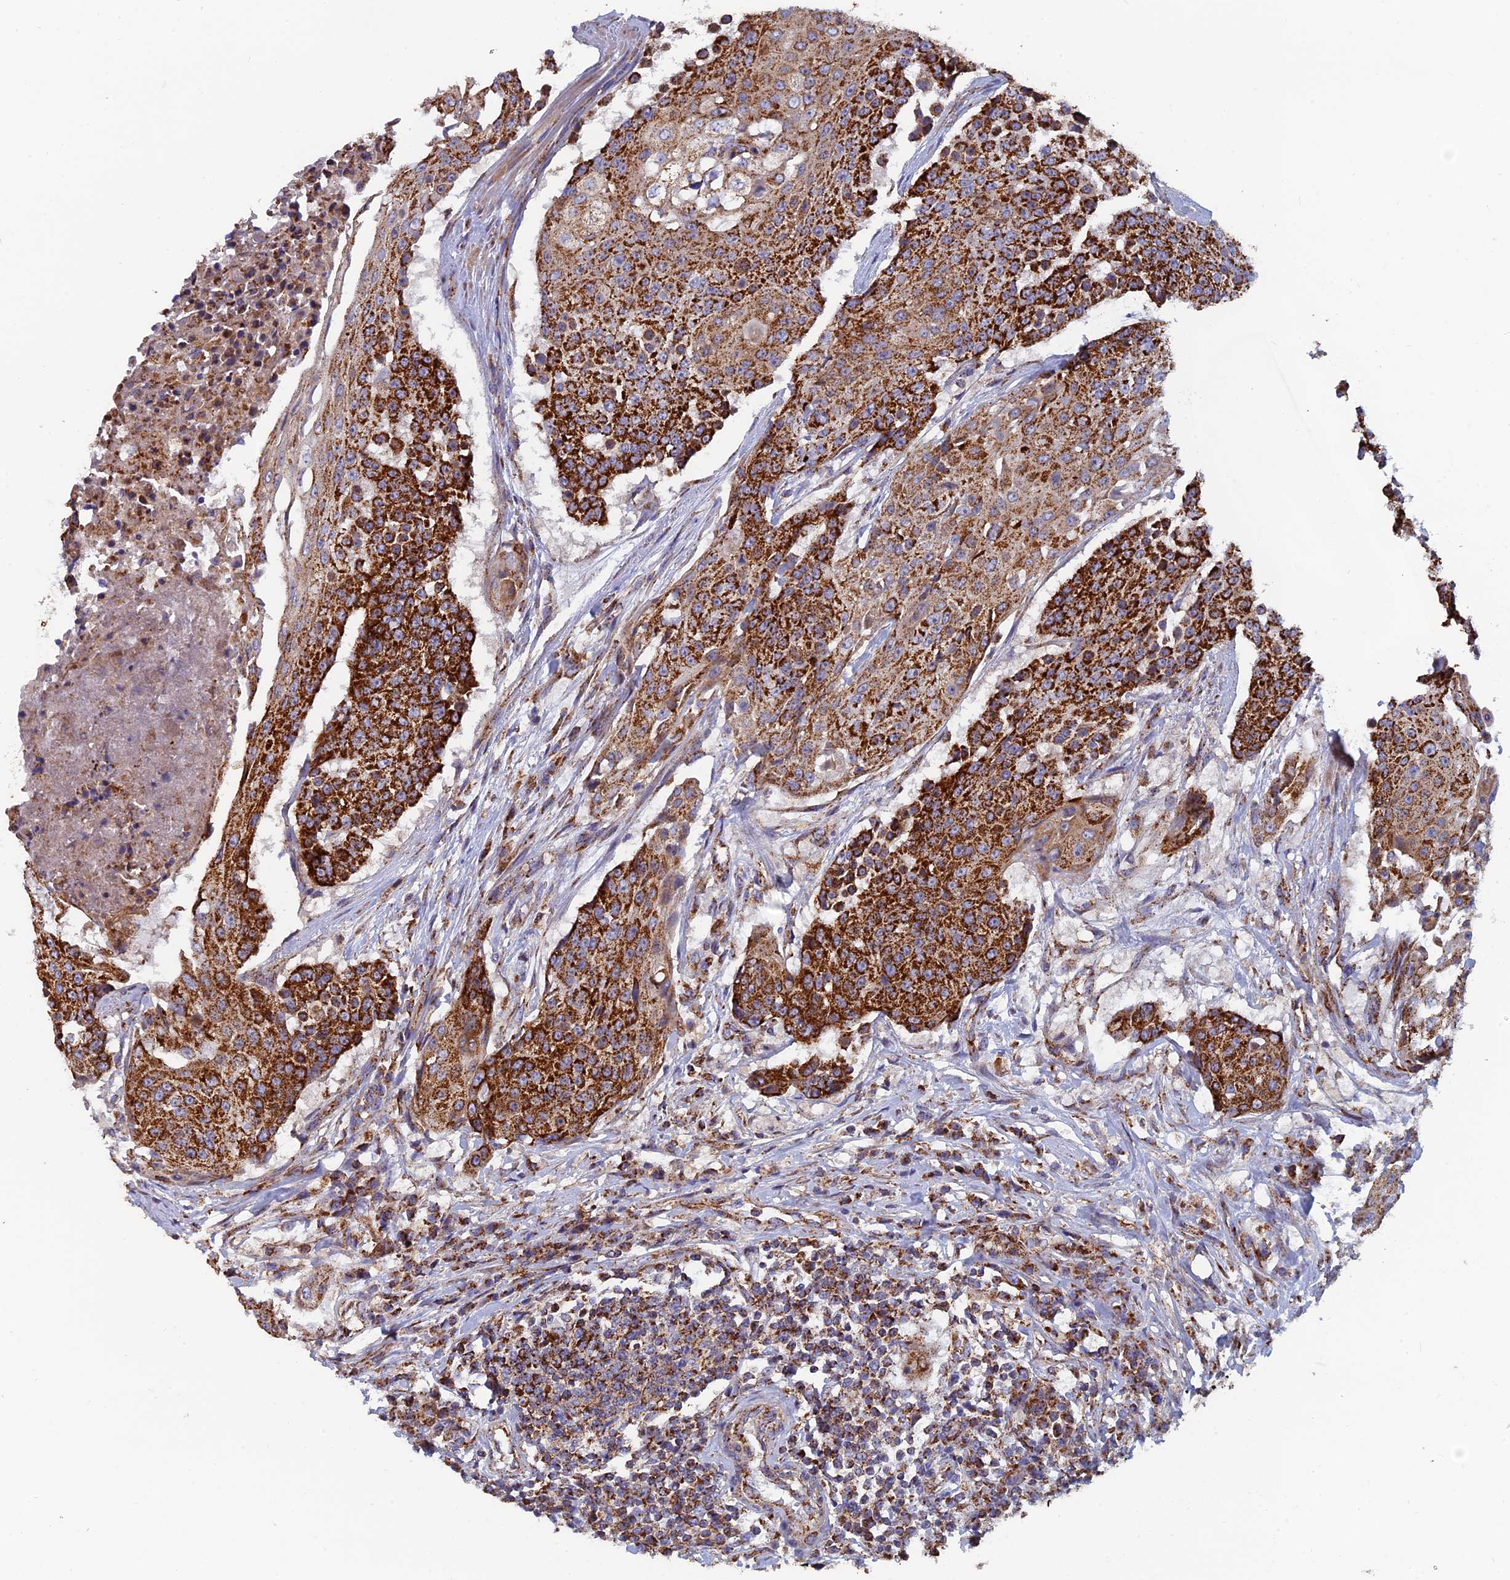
{"staining": {"intensity": "strong", "quantity": ">75%", "location": "cytoplasmic/membranous"}, "tissue": "urothelial cancer", "cell_type": "Tumor cells", "image_type": "cancer", "snomed": [{"axis": "morphology", "description": "Urothelial carcinoma, High grade"}, {"axis": "topography", "description": "Urinary bladder"}], "caption": "DAB immunohistochemical staining of high-grade urothelial carcinoma displays strong cytoplasmic/membranous protein staining in approximately >75% of tumor cells.", "gene": "MRPS9", "patient": {"sex": "female", "age": 63}}